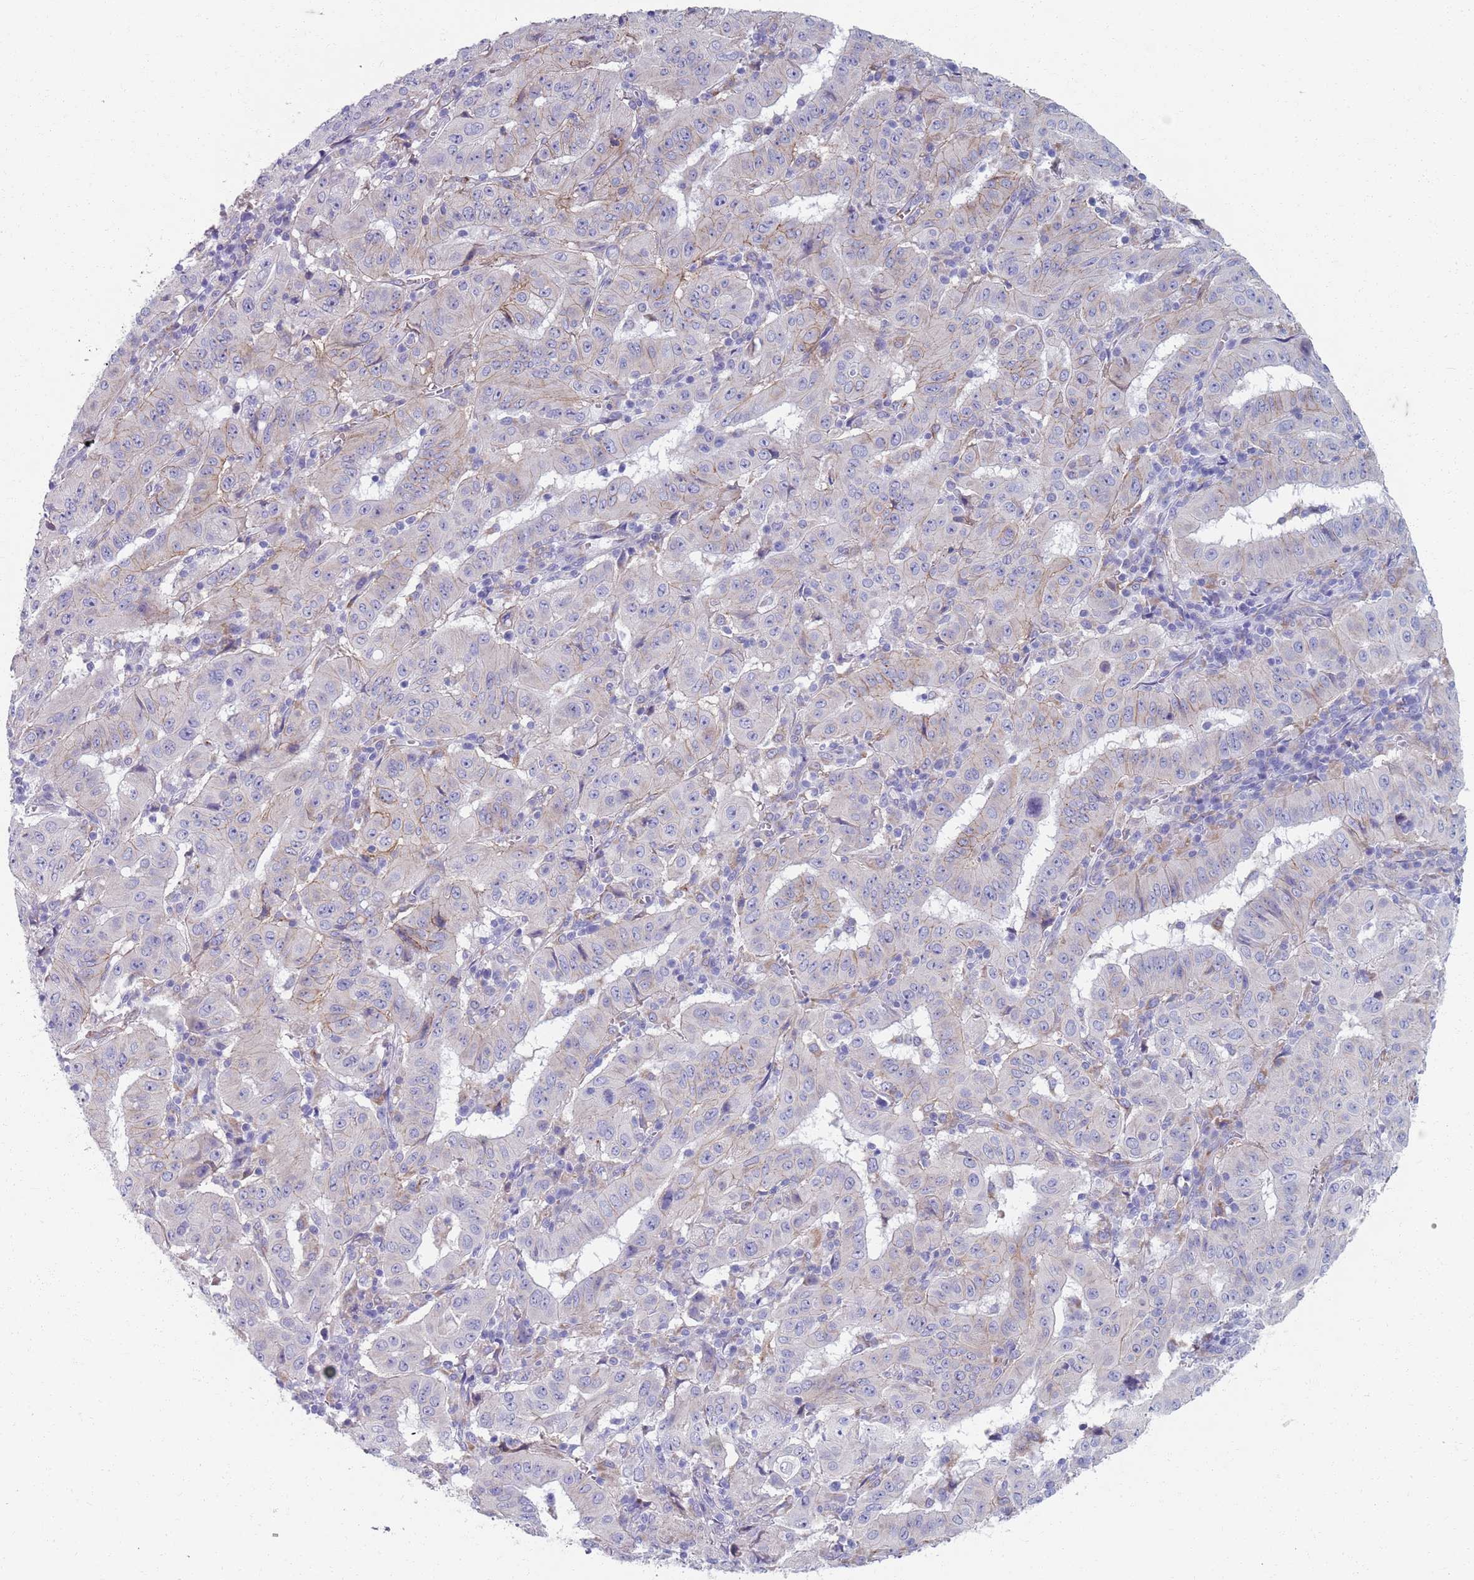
{"staining": {"intensity": "weak", "quantity": "25%-75%", "location": "cytoplasmic/membranous"}, "tissue": "pancreatic cancer", "cell_type": "Tumor cells", "image_type": "cancer", "snomed": [{"axis": "morphology", "description": "Adenocarcinoma, NOS"}, {"axis": "topography", "description": "Pancreas"}], "caption": "High-power microscopy captured an IHC image of adenocarcinoma (pancreatic), revealing weak cytoplasmic/membranous expression in approximately 25%-75% of tumor cells. The staining was performed using DAB (3,3'-diaminobenzidine) to visualize the protein expression in brown, while the nuclei were stained in blue with hematoxylin (Magnification: 20x).", "gene": "PLOD1", "patient": {"sex": "male", "age": 63}}